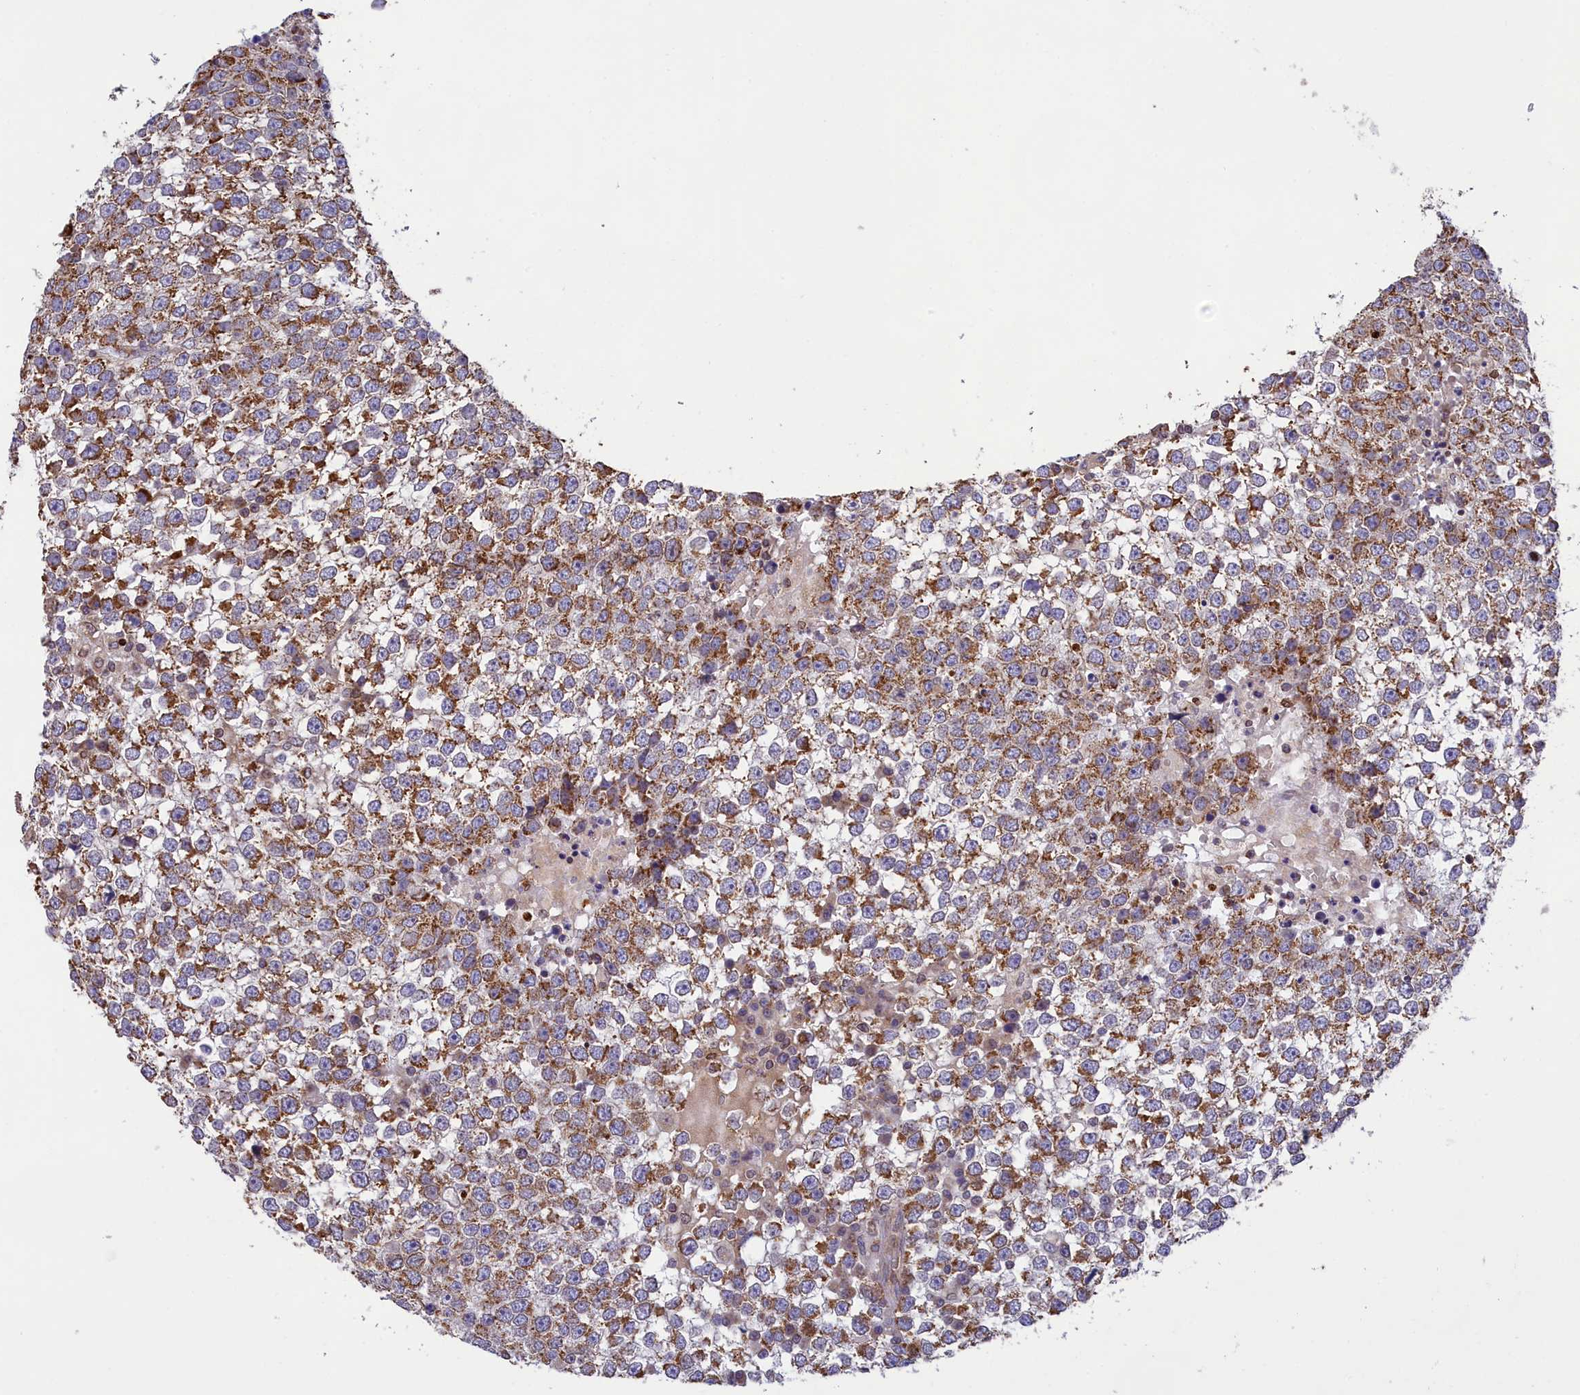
{"staining": {"intensity": "moderate", "quantity": "25%-75%", "location": "cytoplasmic/membranous"}, "tissue": "testis cancer", "cell_type": "Tumor cells", "image_type": "cancer", "snomed": [{"axis": "morphology", "description": "Seminoma, NOS"}, {"axis": "topography", "description": "Testis"}], "caption": "An image showing moderate cytoplasmic/membranous staining in approximately 25%-75% of tumor cells in seminoma (testis), as visualized by brown immunohistochemical staining.", "gene": "PKHD1L1", "patient": {"sex": "male", "age": 65}}